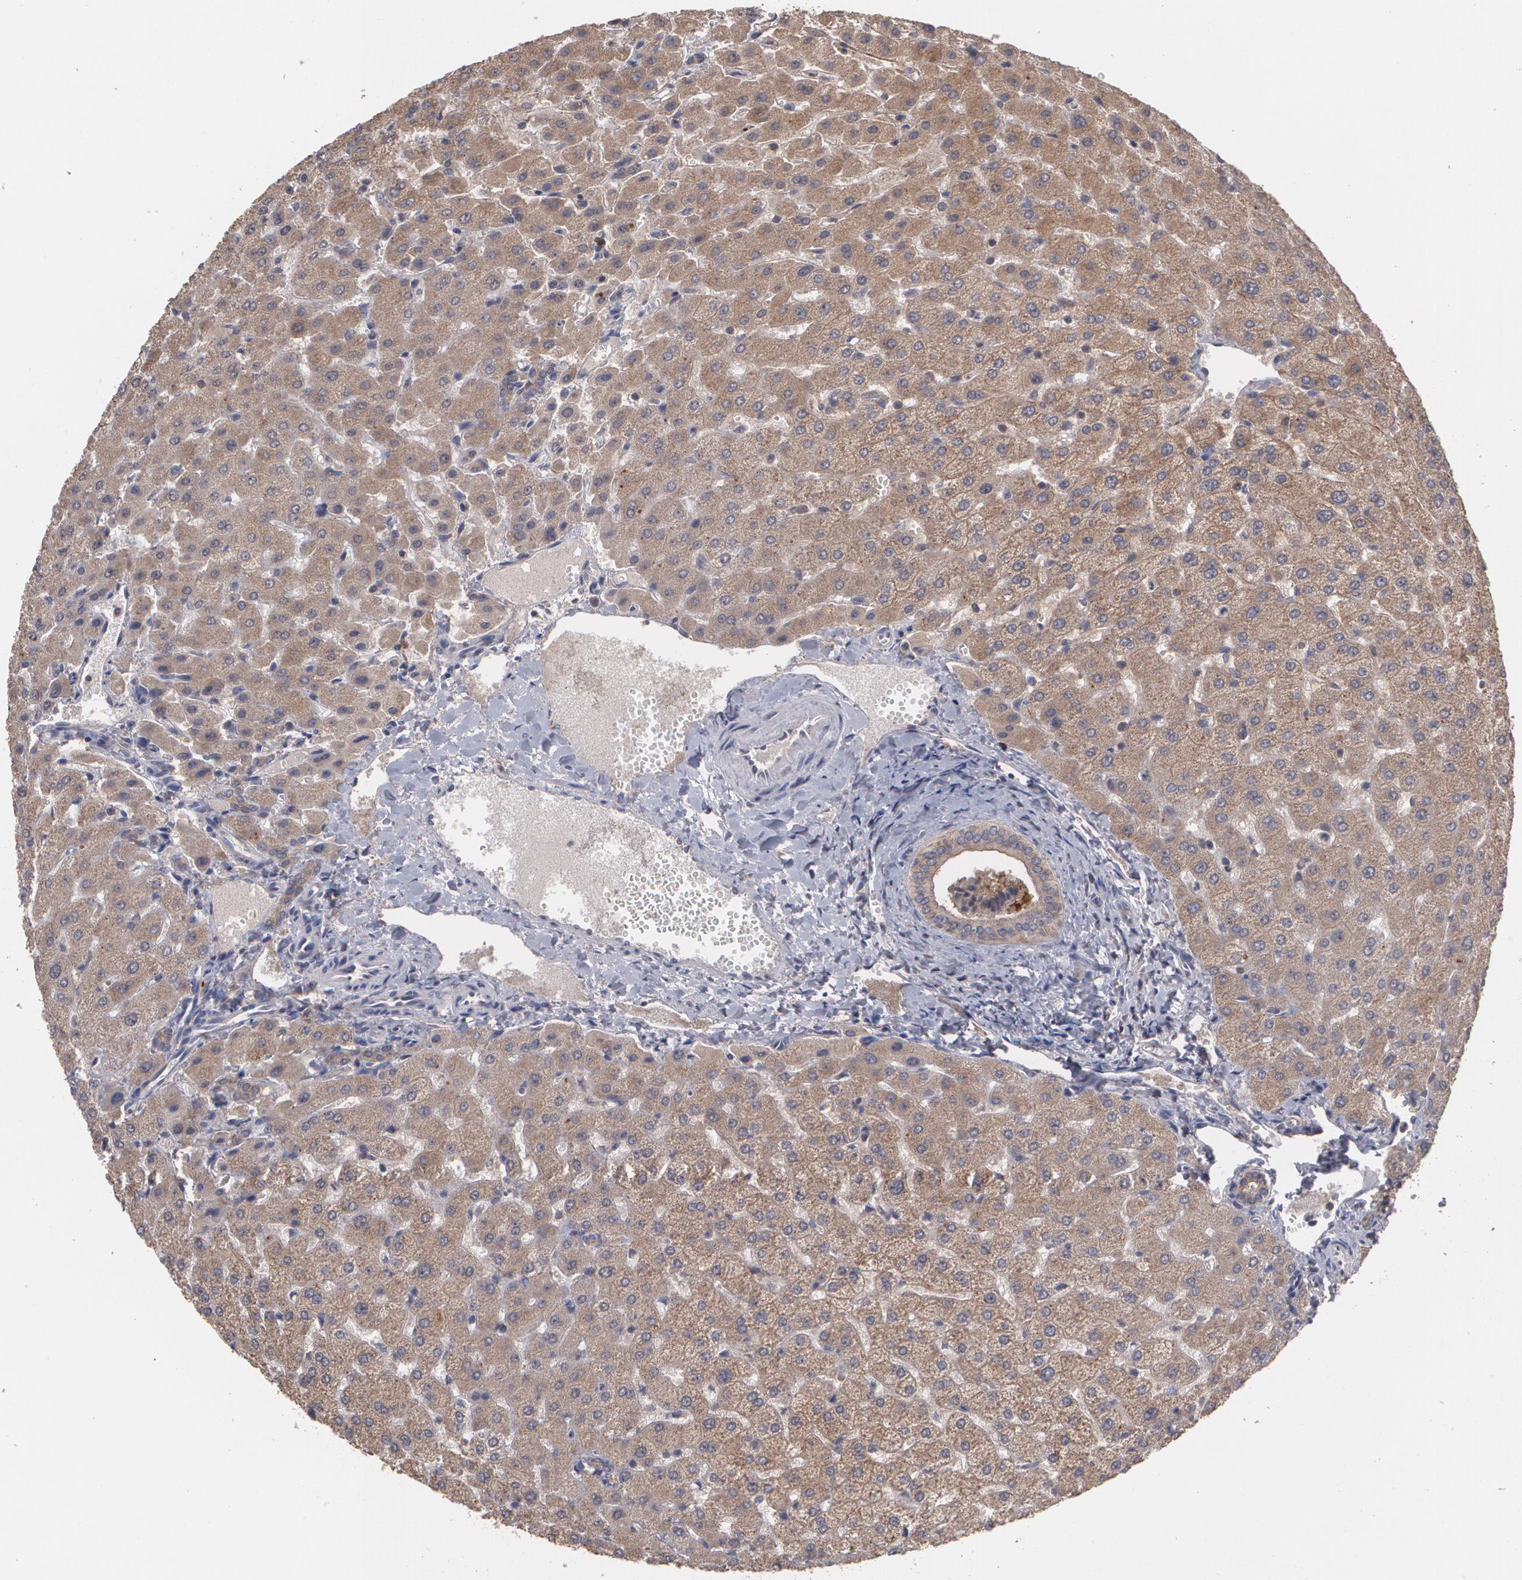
{"staining": {"intensity": "moderate", "quantity": ">75%", "location": "cytoplasmic/membranous"}, "tissue": "liver", "cell_type": "Cholangiocytes", "image_type": "normal", "snomed": [{"axis": "morphology", "description": "Normal tissue, NOS"}, {"axis": "morphology", "description": "Fibrosis, NOS"}, {"axis": "topography", "description": "Liver"}], "caption": "The histopathology image shows a brown stain indicating the presence of a protein in the cytoplasmic/membranous of cholangiocytes in liver.", "gene": "ARF6", "patient": {"sex": "female", "age": 29}}